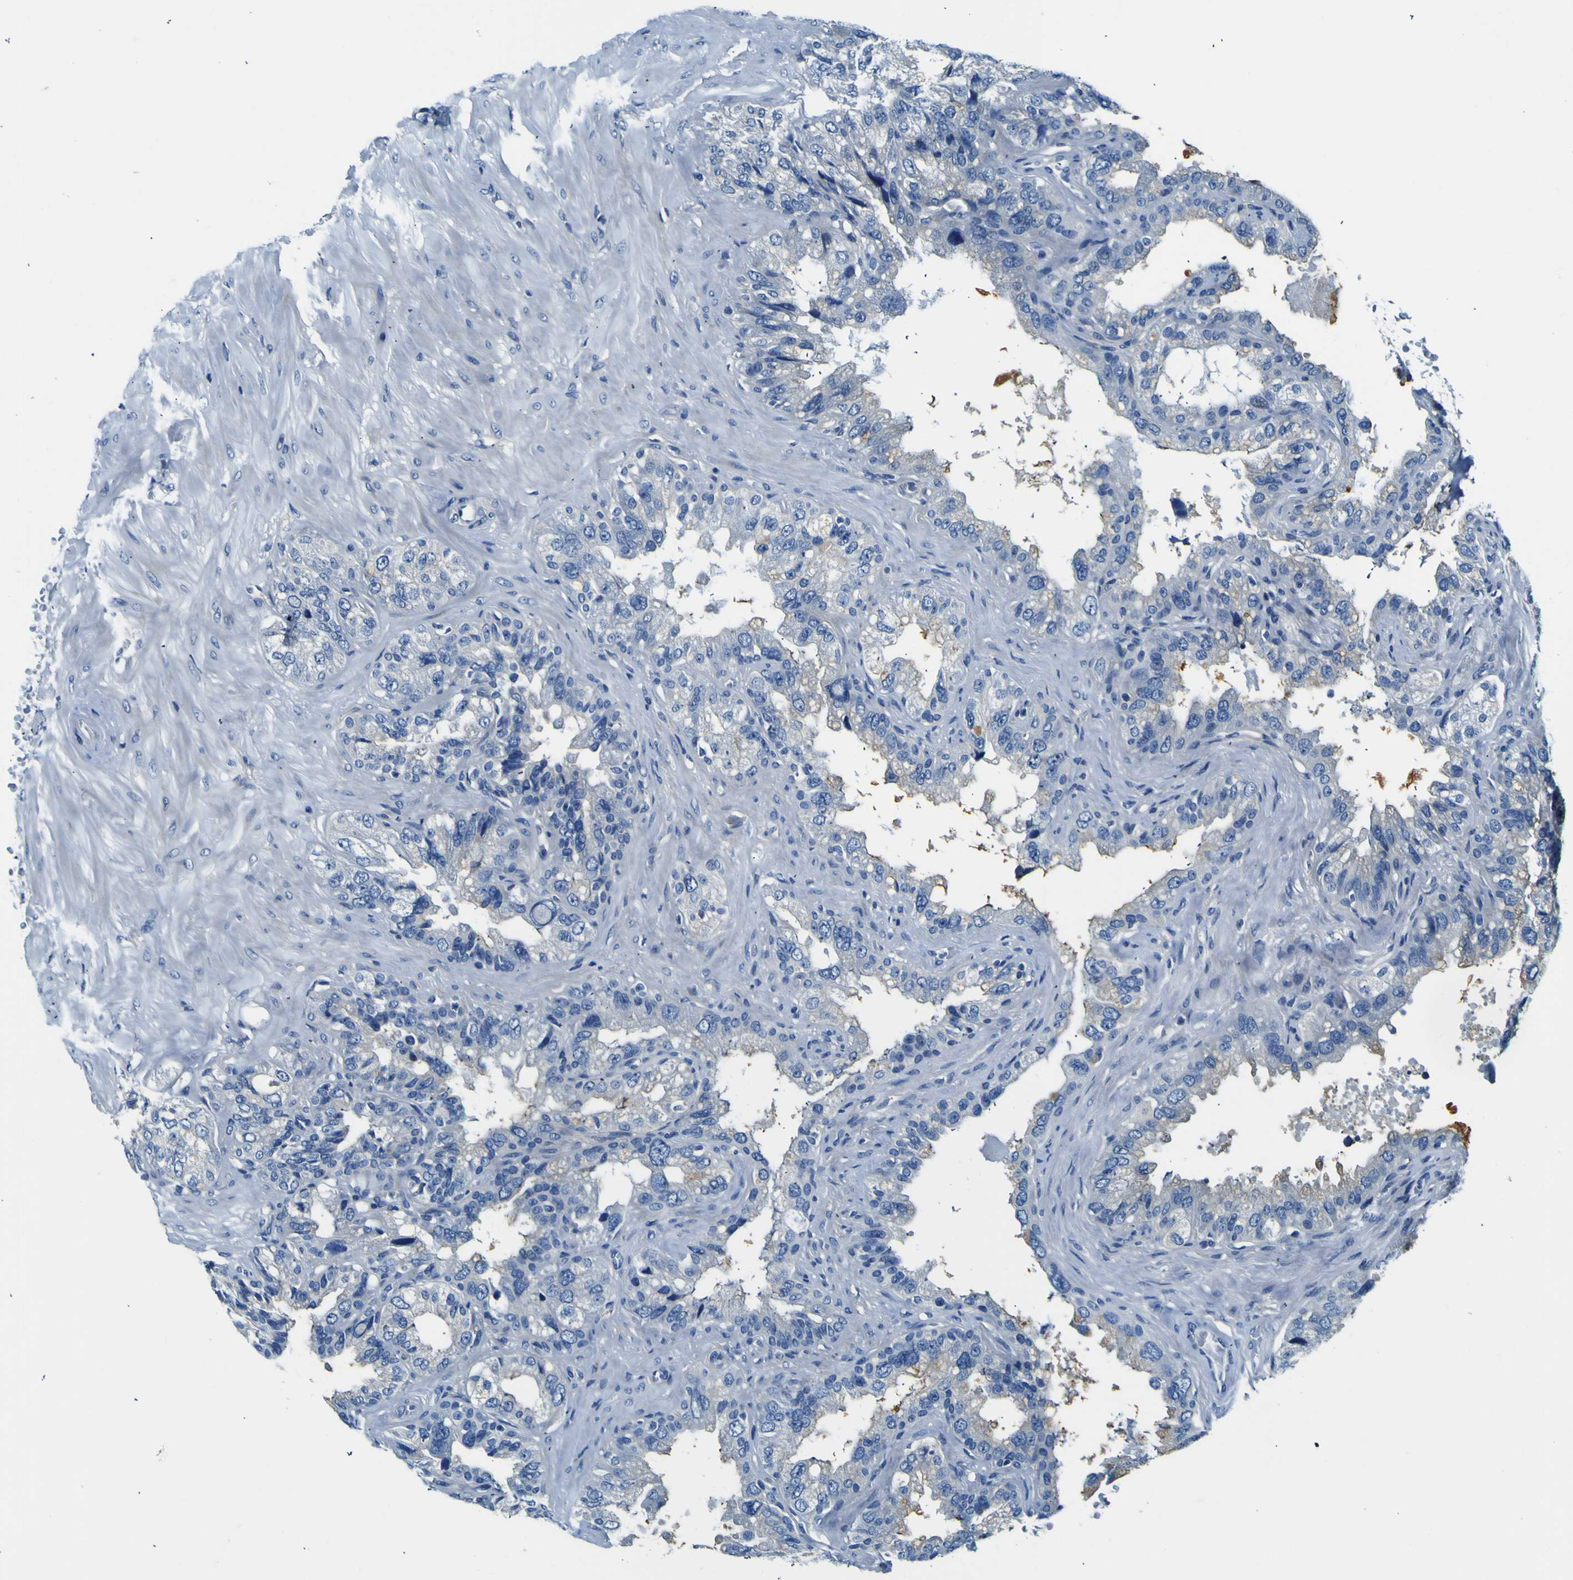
{"staining": {"intensity": "negative", "quantity": "none", "location": "none"}, "tissue": "seminal vesicle", "cell_type": "Glandular cells", "image_type": "normal", "snomed": [{"axis": "morphology", "description": "Normal tissue, NOS"}, {"axis": "topography", "description": "Seminal veicle"}], "caption": "IHC of normal human seminal vesicle displays no staining in glandular cells.", "gene": "ADGRA2", "patient": {"sex": "male", "age": 68}}